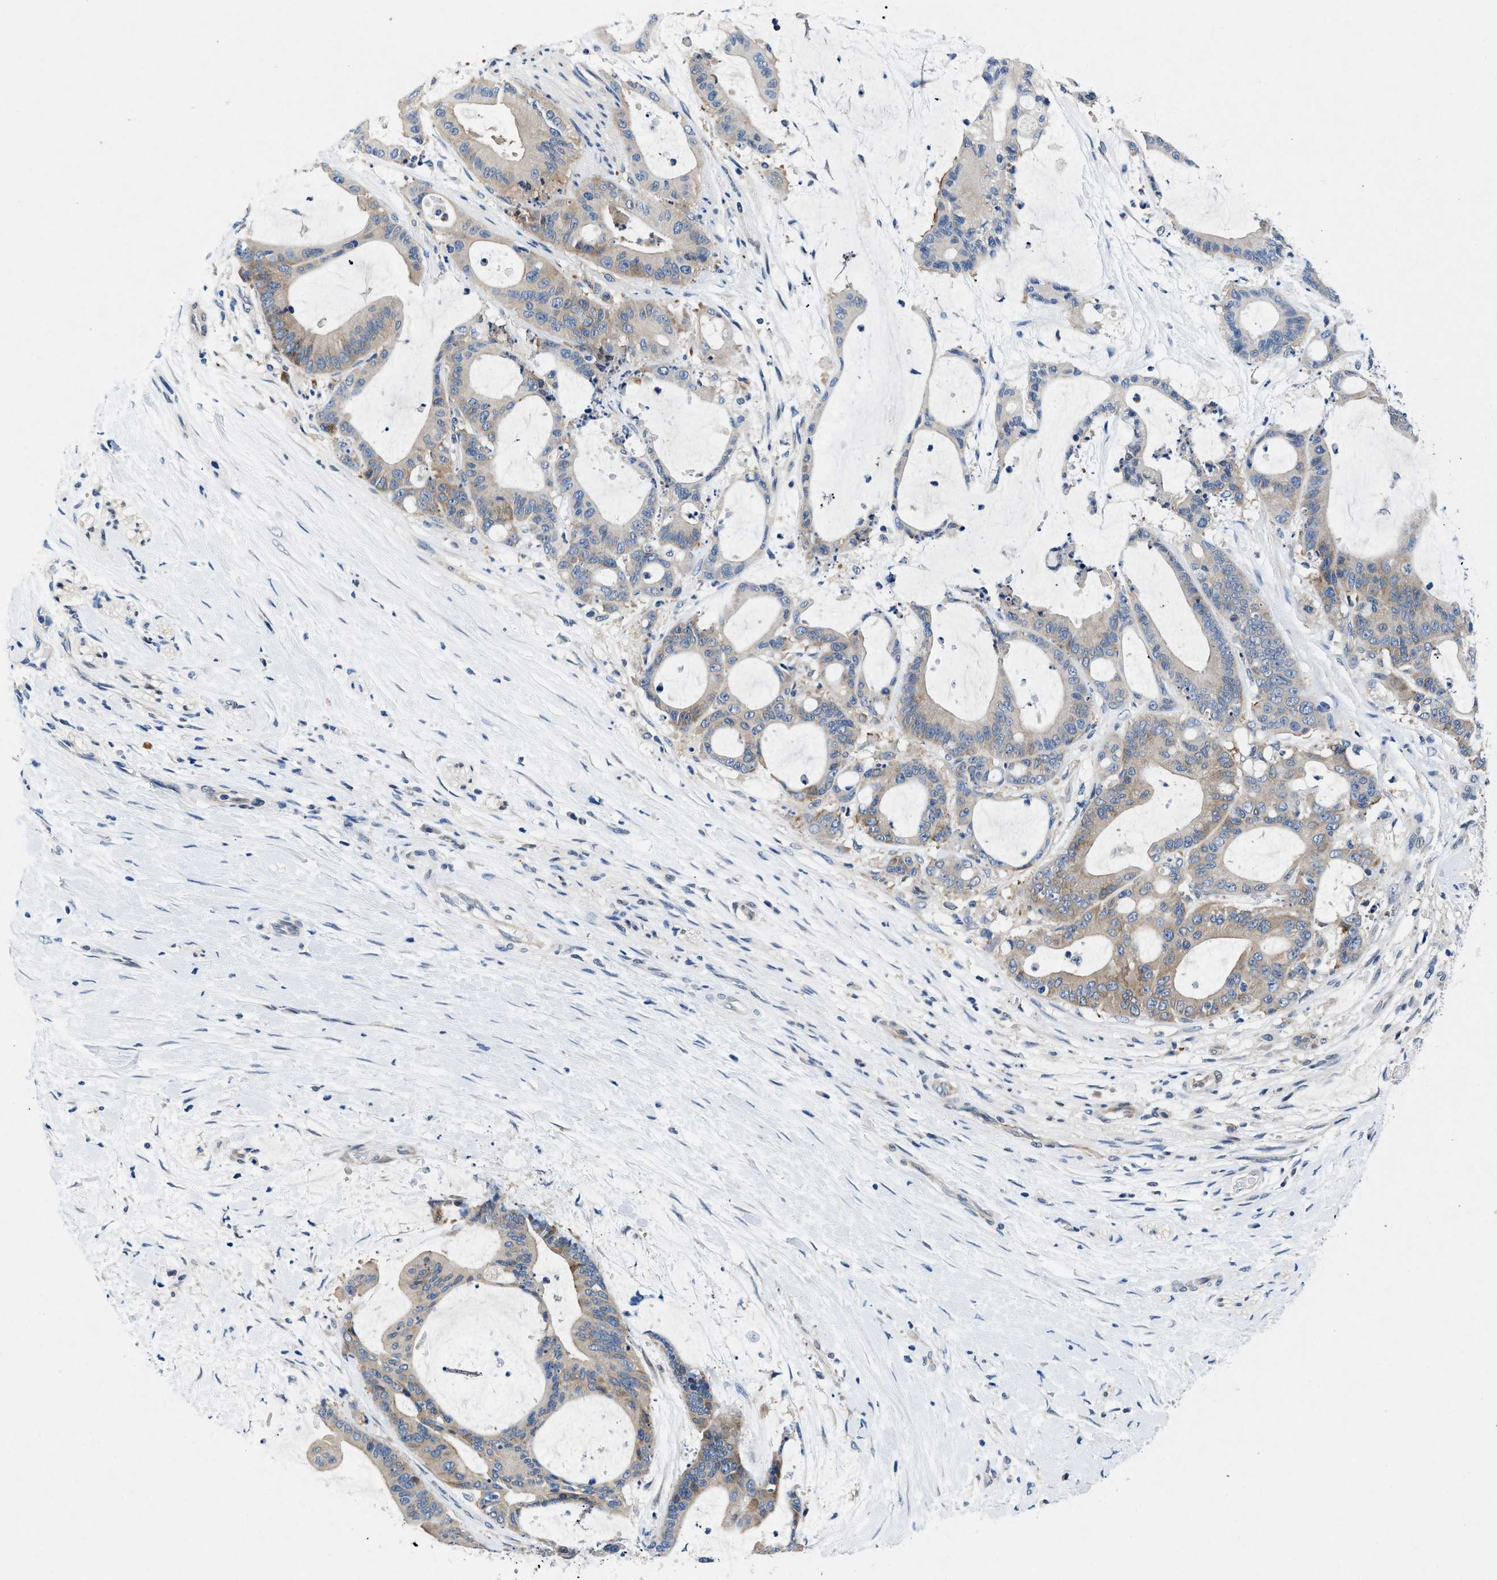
{"staining": {"intensity": "moderate", "quantity": "<25%", "location": "cytoplasmic/membranous"}, "tissue": "liver cancer", "cell_type": "Tumor cells", "image_type": "cancer", "snomed": [{"axis": "morphology", "description": "Cholangiocarcinoma"}, {"axis": "topography", "description": "Liver"}], "caption": "Immunohistochemical staining of human cholangiocarcinoma (liver) demonstrates low levels of moderate cytoplasmic/membranous protein expression in approximately <25% of tumor cells.", "gene": "COPS2", "patient": {"sex": "female", "age": 73}}